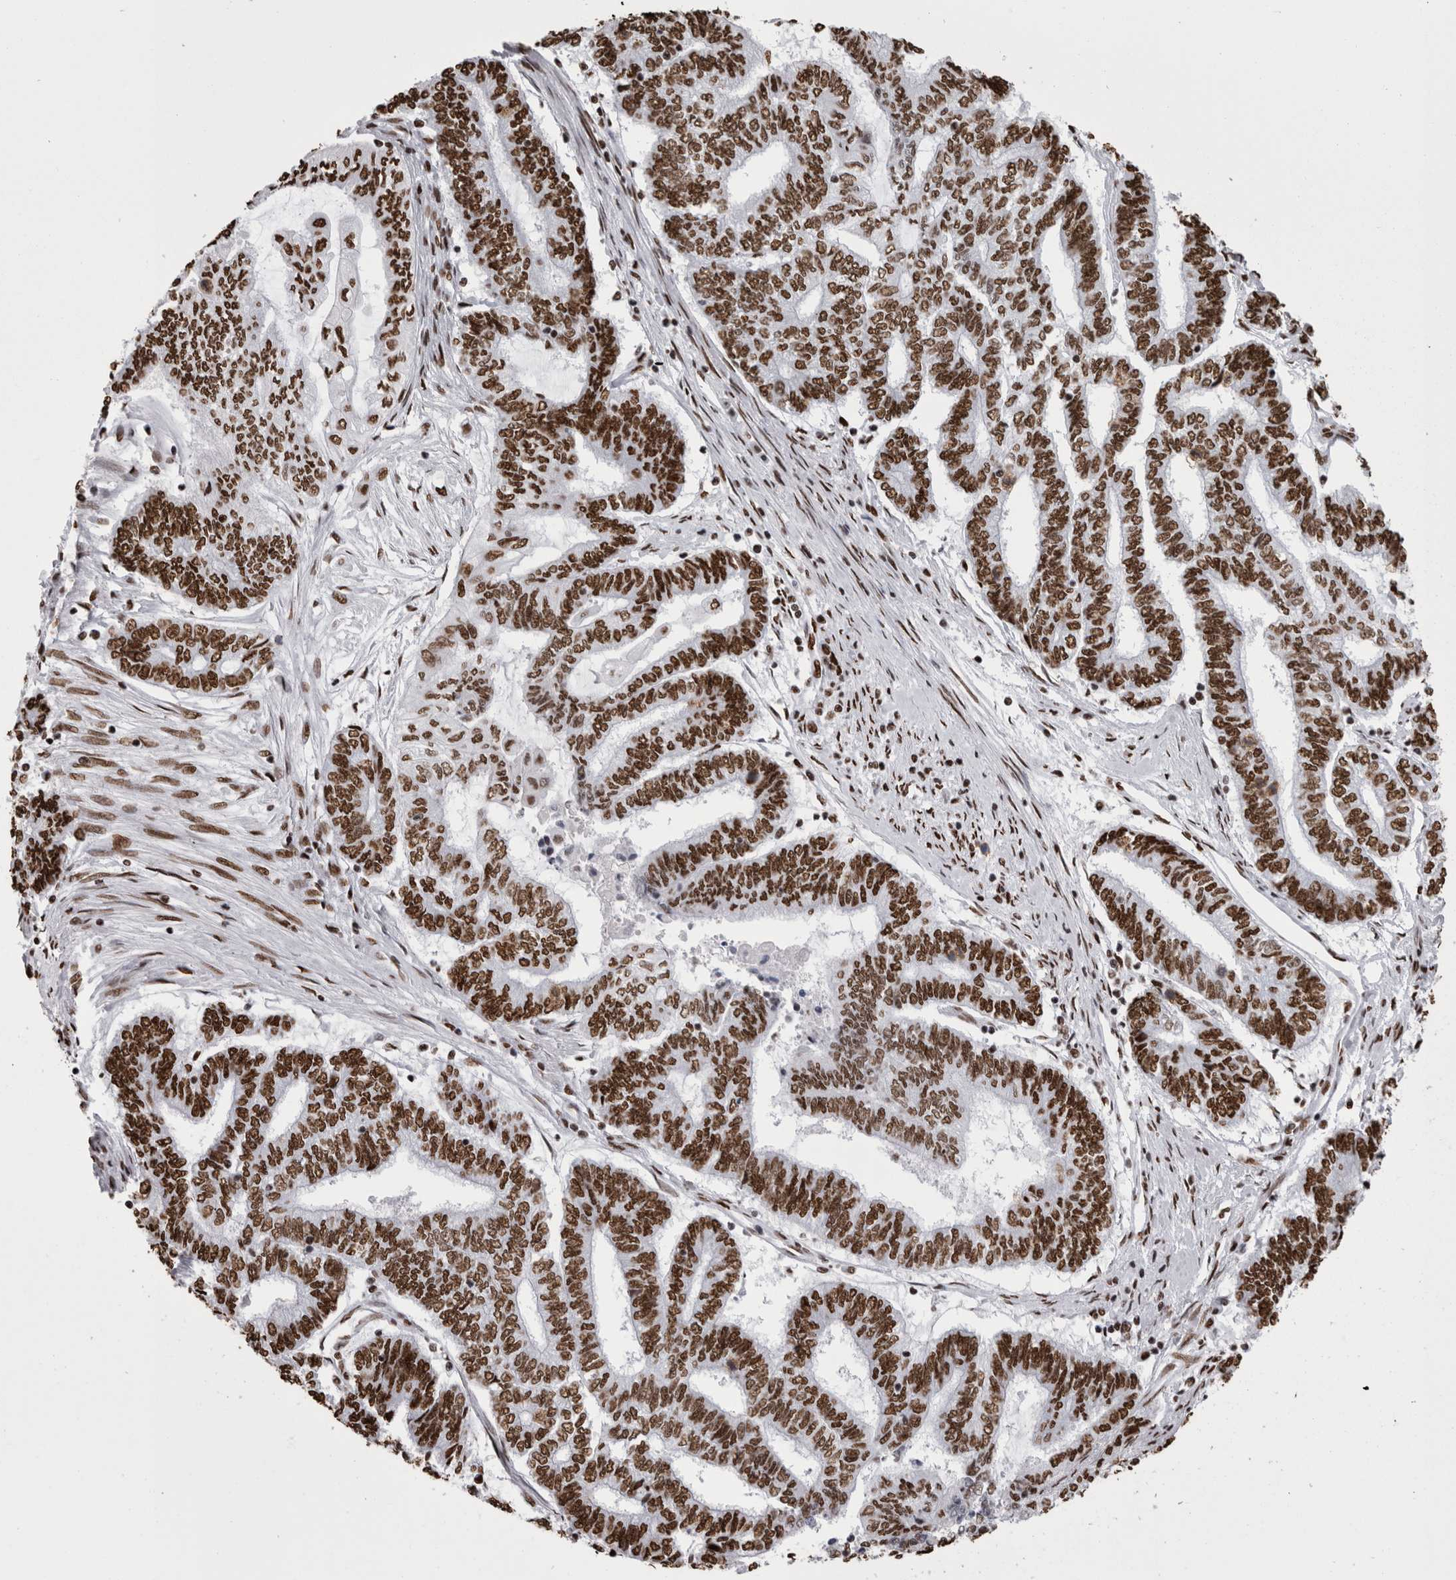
{"staining": {"intensity": "strong", "quantity": ">75%", "location": "nuclear"}, "tissue": "endometrial cancer", "cell_type": "Tumor cells", "image_type": "cancer", "snomed": [{"axis": "morphology", "description": "Adenocarcinoma, NOS"}, {"axis": "topography", "description": "Uterus"}, {"axis": "topography", "description": "Endometrium"}], "caption": "This photomicrograph exhibits immunohistochemistry staining of endometrial cancer (adenocarcinoma), with high strong nuclear staining in about >75% of tumor cells.", "gene": "HNRNPM", "patient": {"sex": "female", "age": 70}}